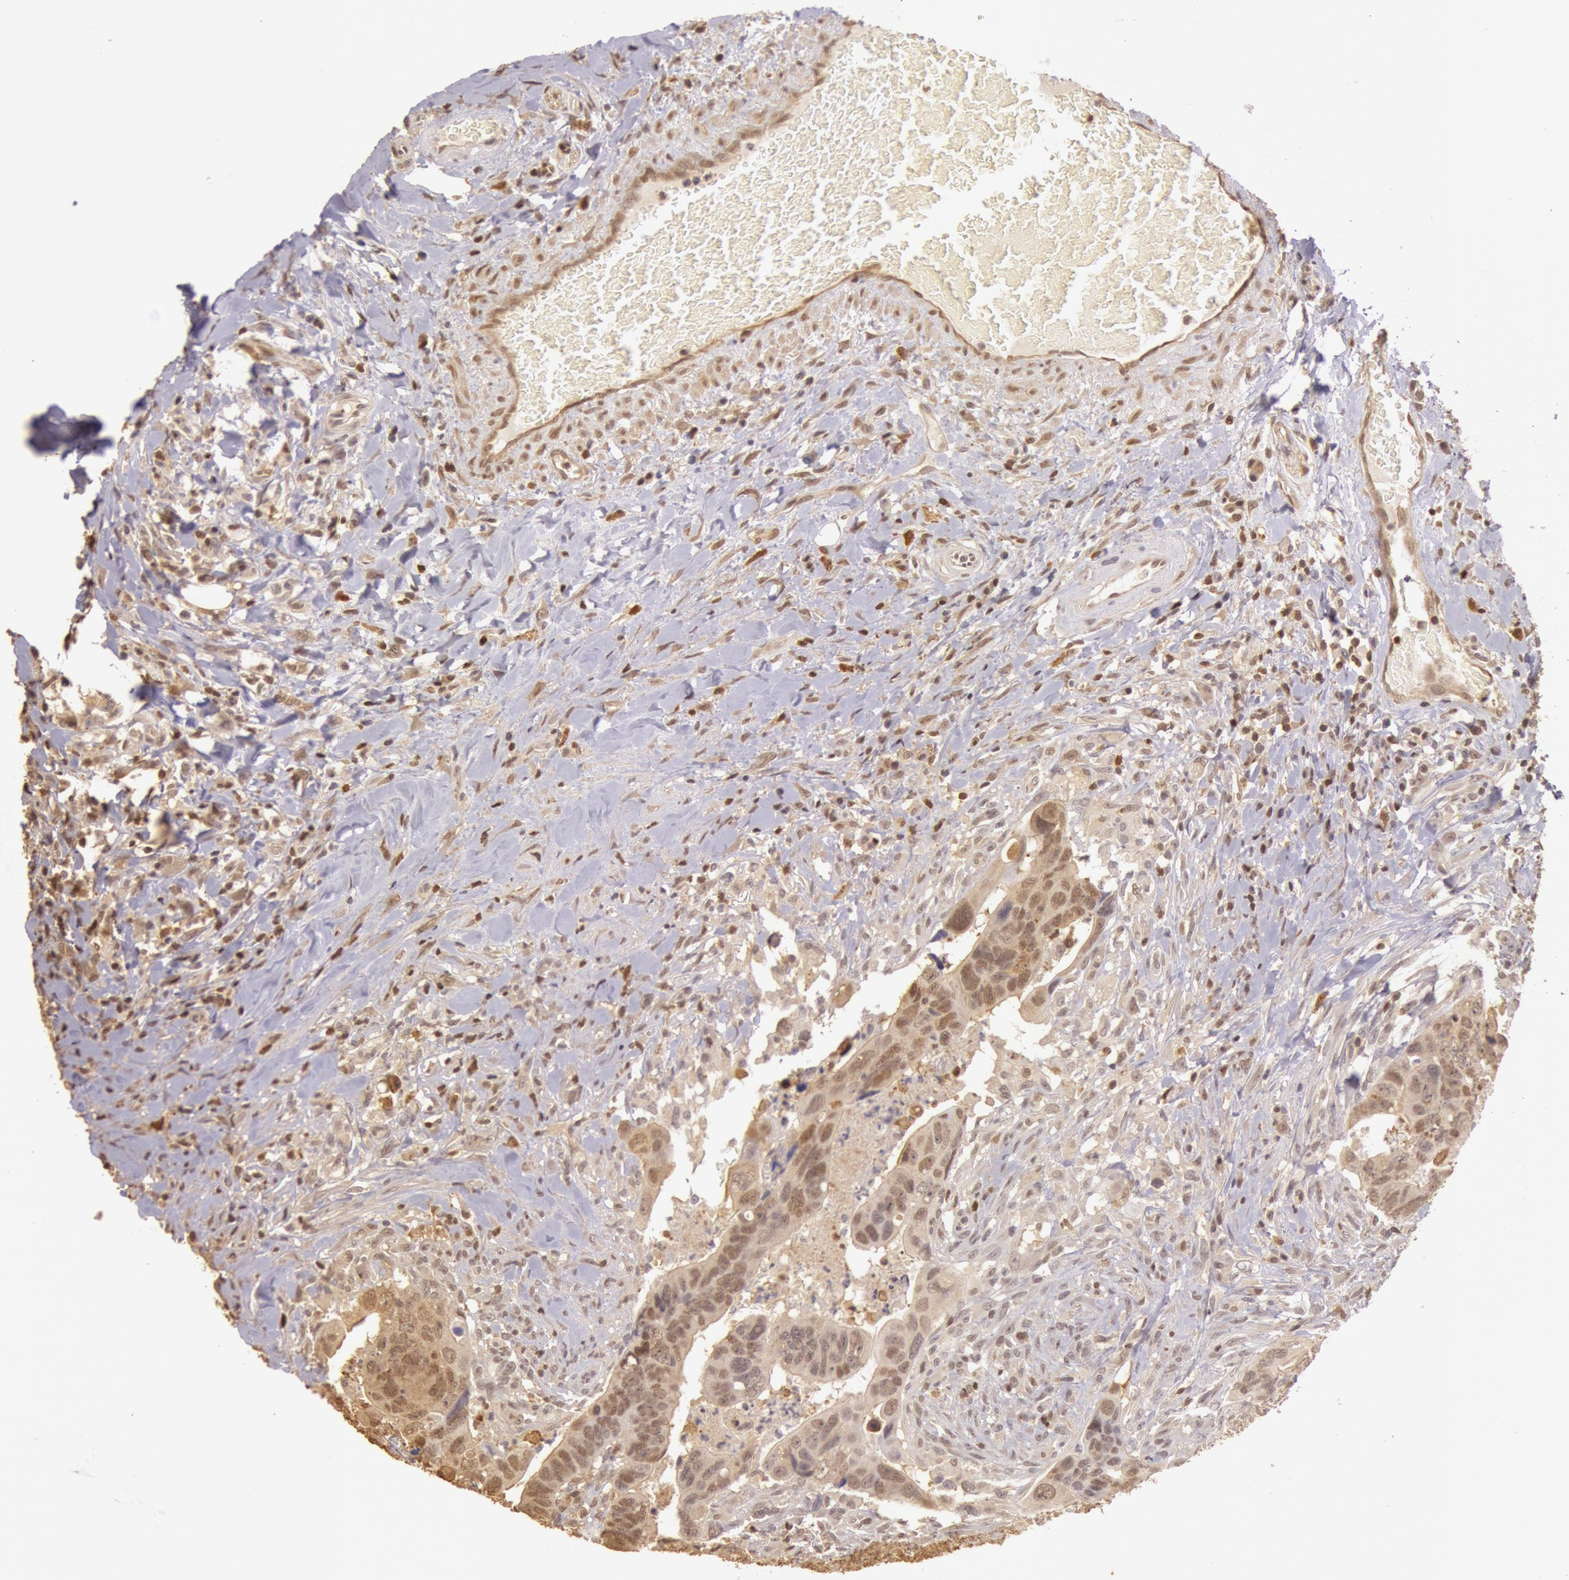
{"staining": {"intensity": "weak", "quantity": ">75%", "location": "cytoplasmic/membranous,nuclear"}, "tissue": "colorectal cancer", "cell_type": "Tumor cells", "image_type": "cancer", "snomed": [{"axis": "morphology", "description": "Adenocarcinoma, NOS"}, {"axis": "topography", "description": "Rectum"}], "caption": "Brown immunohistochemical staining in human adenocarcinoma (colorectal) reveals weak cytoplasmic/membranous and nuclear staining in approximately >75% of tumor cells.", "gene": "SOD1", "patient": {"sex": "male", "age": 53}}